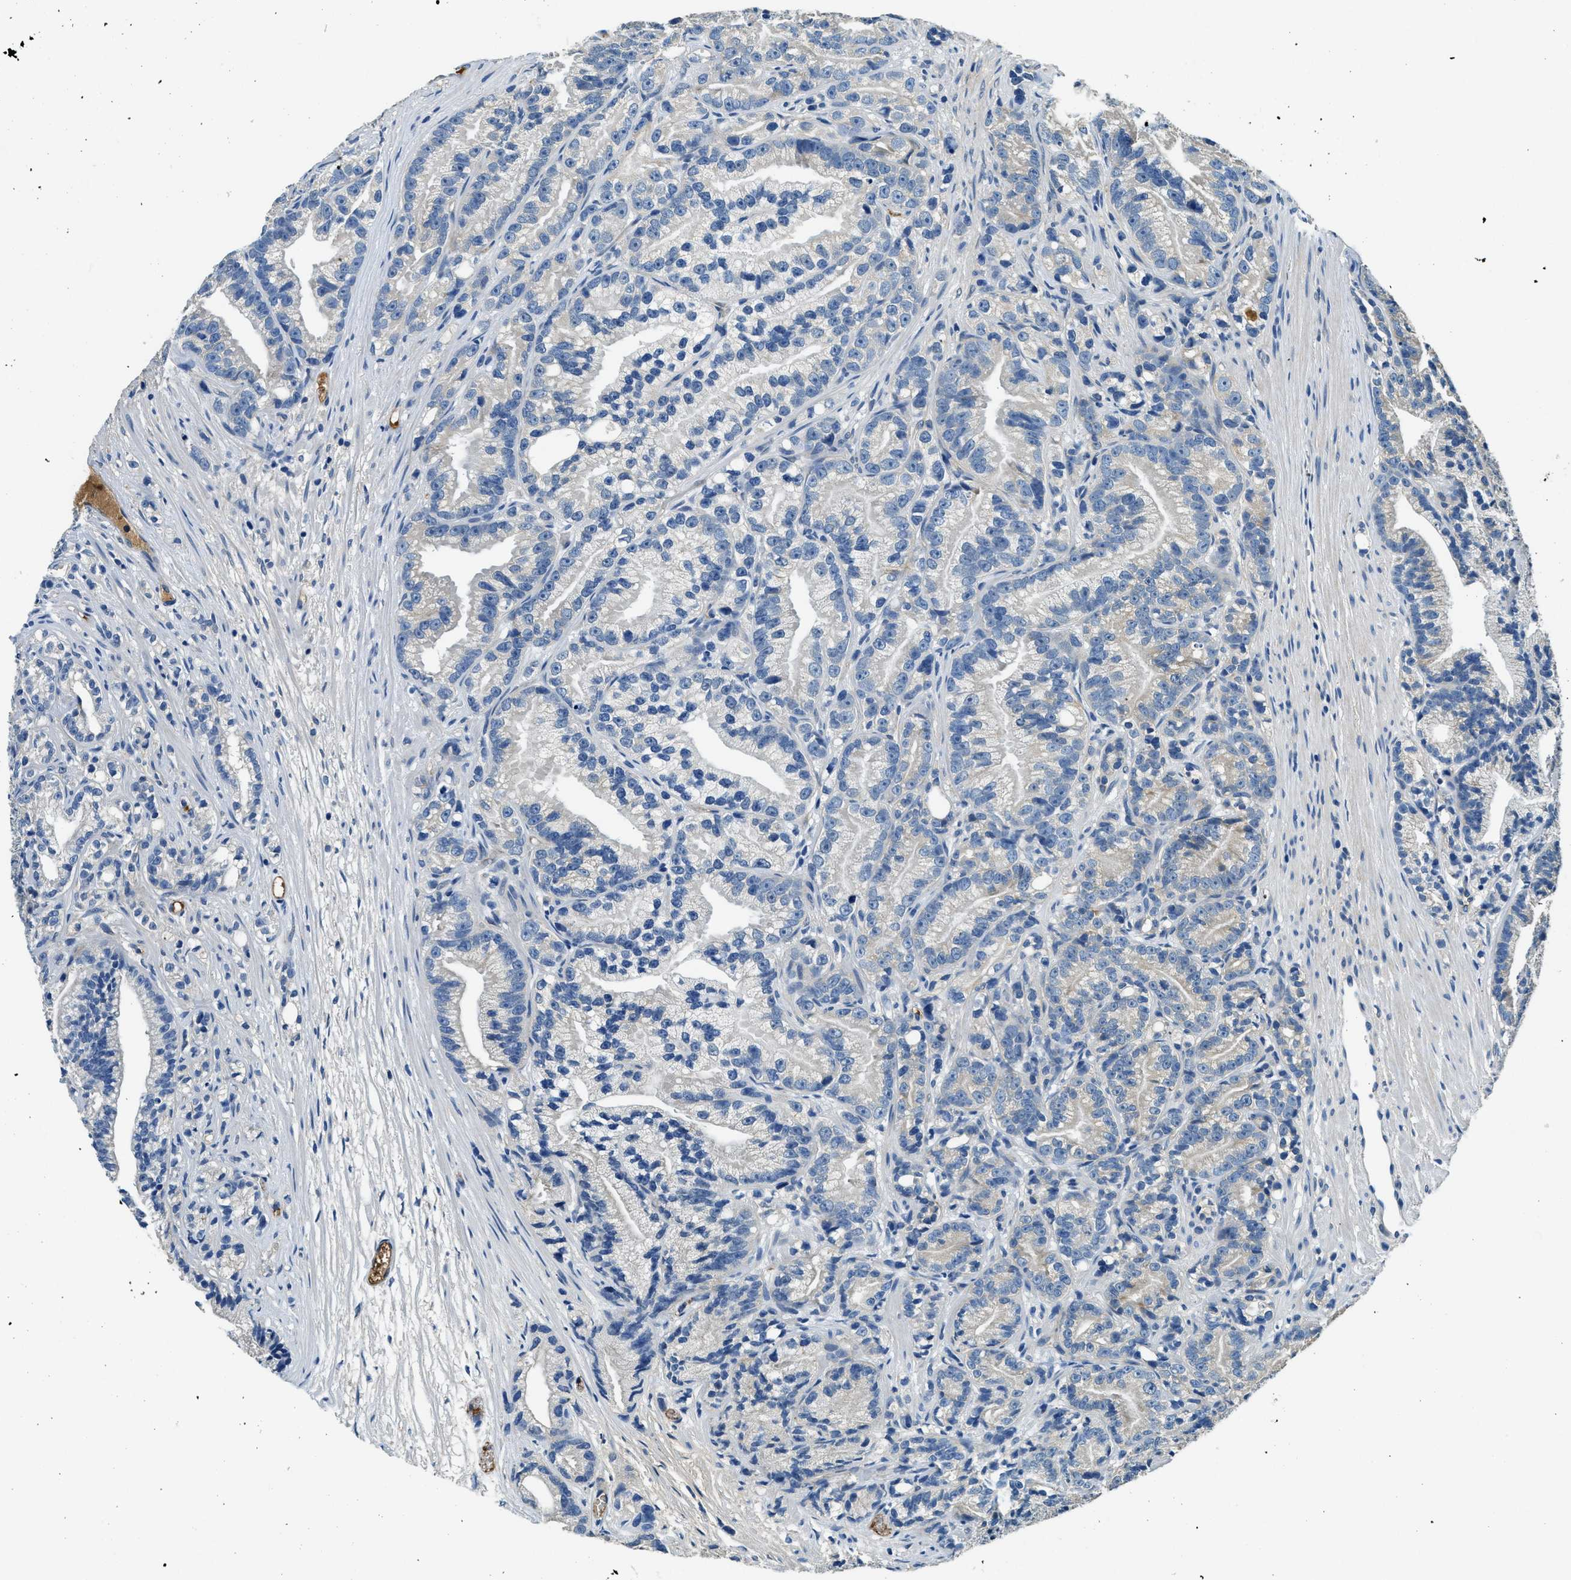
{"staining": {"intensity": "negative", "quantity": "none", "location": "none"}, "tissue": "prostate cancer", "cell_type": "Tumor cells", "image_type": "cancer", "snomed": [{"axis": "morphology", "description": "Adenocarcinoma, Low grade"}, {"axis": "topography", "description": "Prostate"}], "caption": "A high-resolution histopathology image shows immunohistochemistry (IHC) staining of prostate low-grade adenocarcinoma, which exhibits no significant positivity in tumor cells. (DAB (3,3'-diaminobenzidine) immunohistochemistry (IHC) visualized using brightfield microscopy, high magnification).", "gene": "TMEM186", "patient": {"sex": "male", "age": 89}}